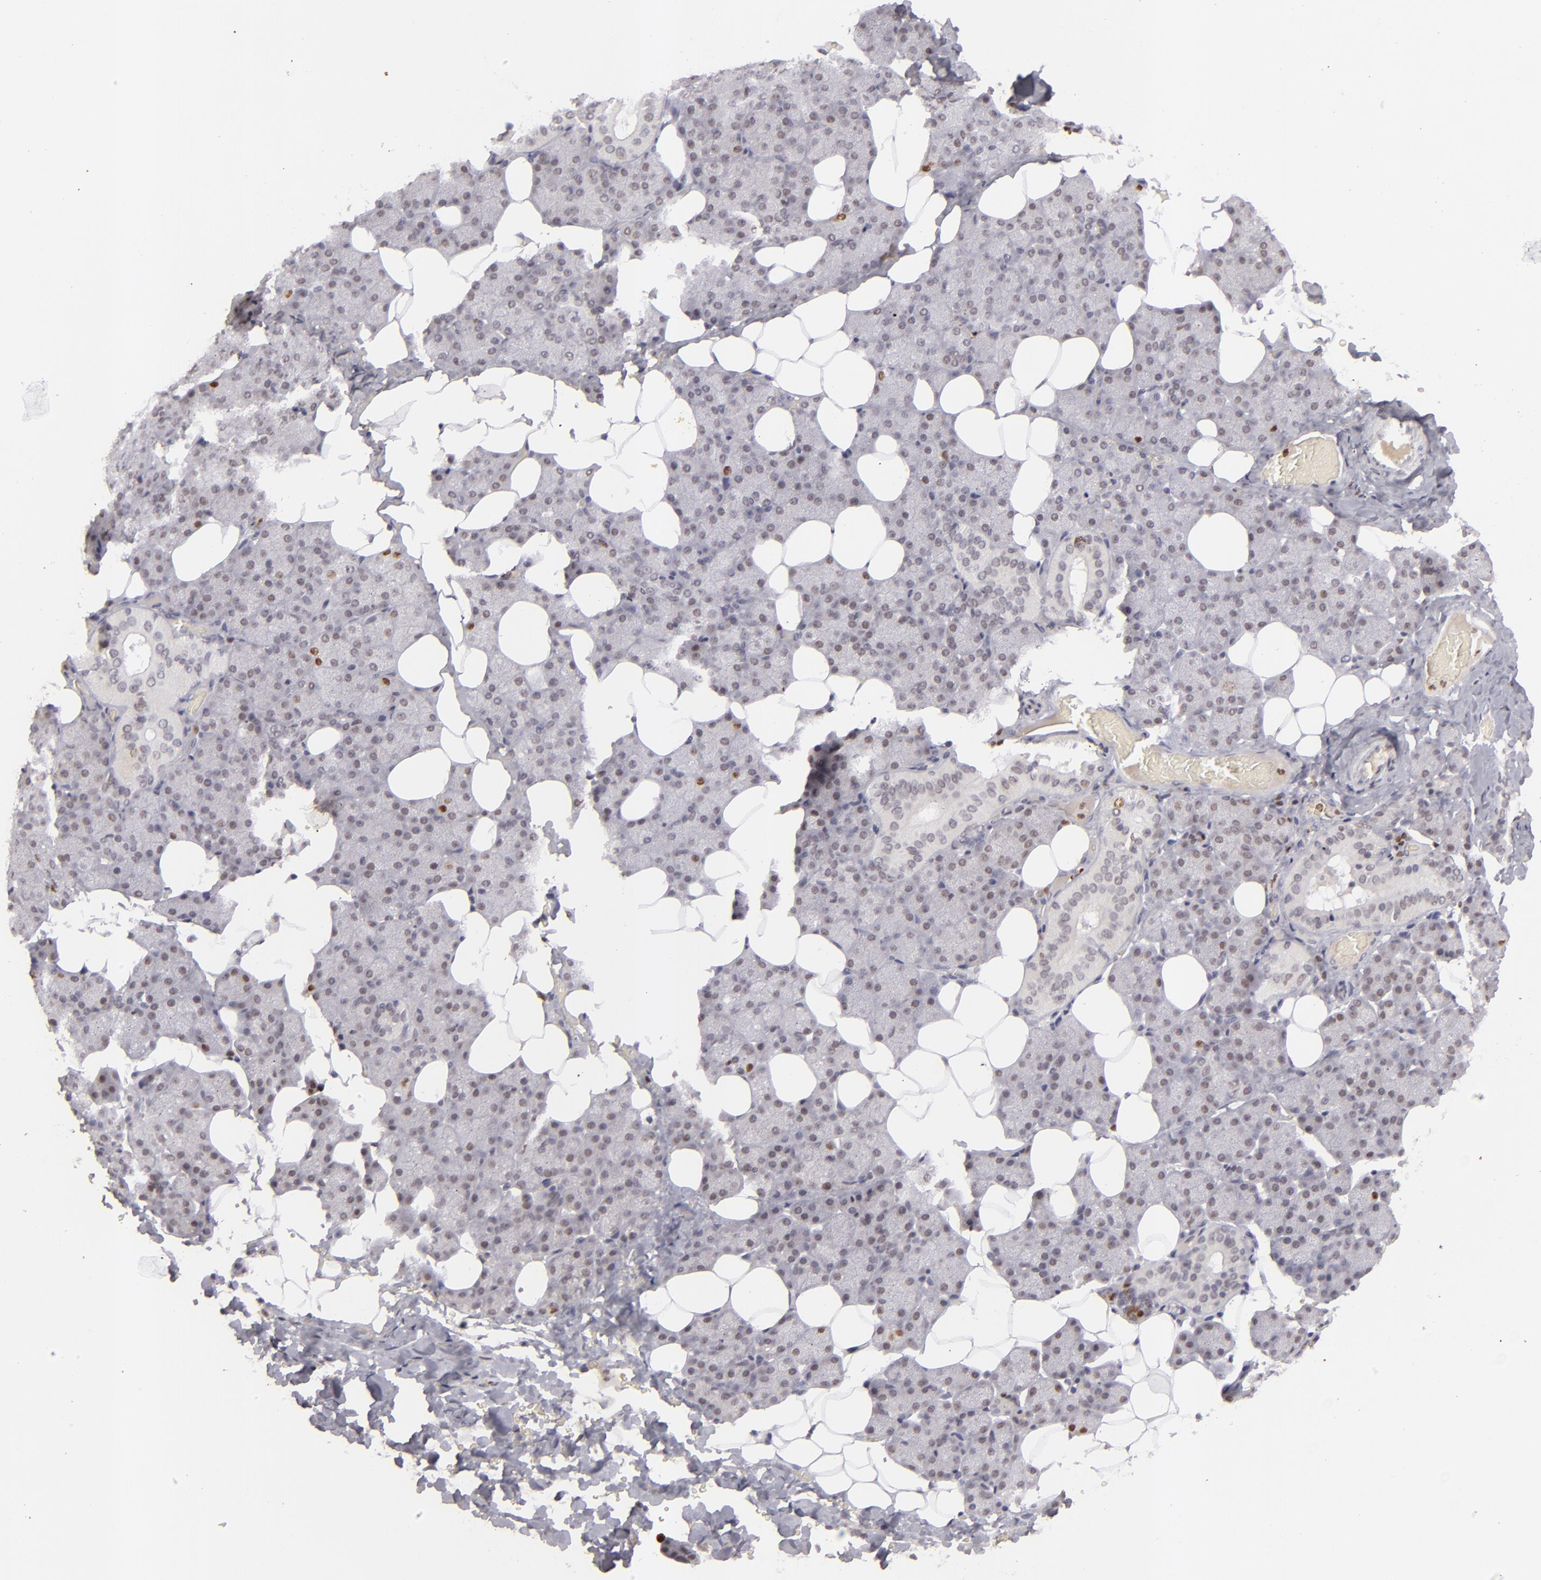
{"staining": {"intensity": "moderate", "quantity": "<25%", "location": "nuclear"}, "tissue": "salivary gland", "cell_type": "Glandular cells", "image_type": "normal", "snomed": [{"axis": "morphology", "description": "Normal tissue, NOS"}, {"axis": "topography", "description": "Lymph node"}, {"axis": "topography", "description": "Salivary gland"}], "caption": "Salivary gland stained with IHC displays moderate nuclear staining in approximately <25% of glandular cells. The staining was performed using DAB (3,3'-diaminobenzidine) to visualize the protein expression in brown, while the nuclei were stained in blue with hematoxylin (Magnification: 20x).", "gene": "FEN1", "patient": {"sex": "male", "age": 8}}